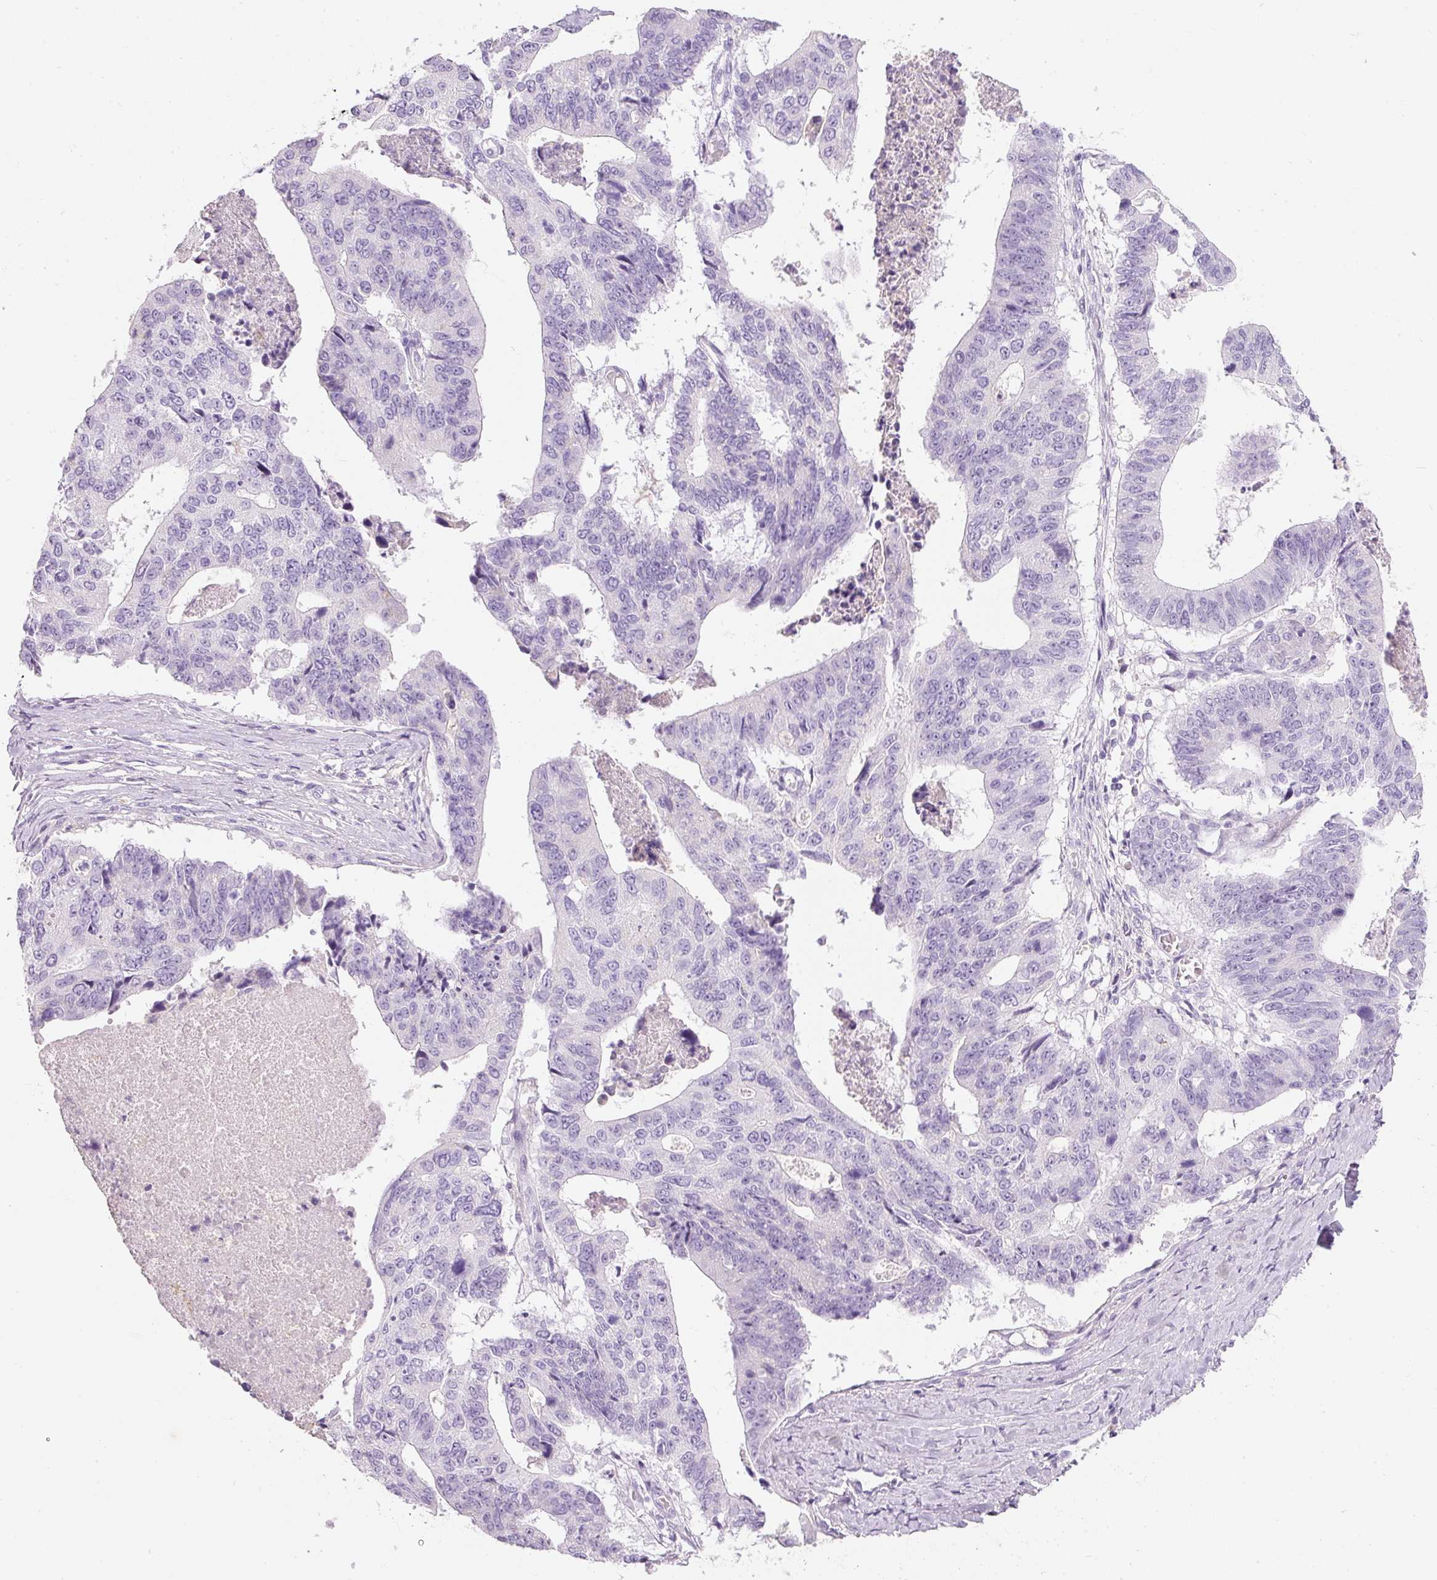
{"staining": {"intensity": "negative", "quantity": "none", "location": "none"}, "tissue": "stomach cancer", "cell_type": "Tumor cells", "image_type": "cancer", "snomed": [{"axis": "morphology", "description": "Adenocarcinoma, NOS"}, {"axis": "topography", "description": "Stomach"}], "caption": "The micrograph displays no significant expression in tumor cells of adenocarcinoma (stomach). The staining was performed using DAB to visualize the protein expression in brown, while the nuclei were stained in blue with hematoxylin (Magnification: 20x).", "gene": "DNM1", "patient": {"sex": "male", "age": 59}}